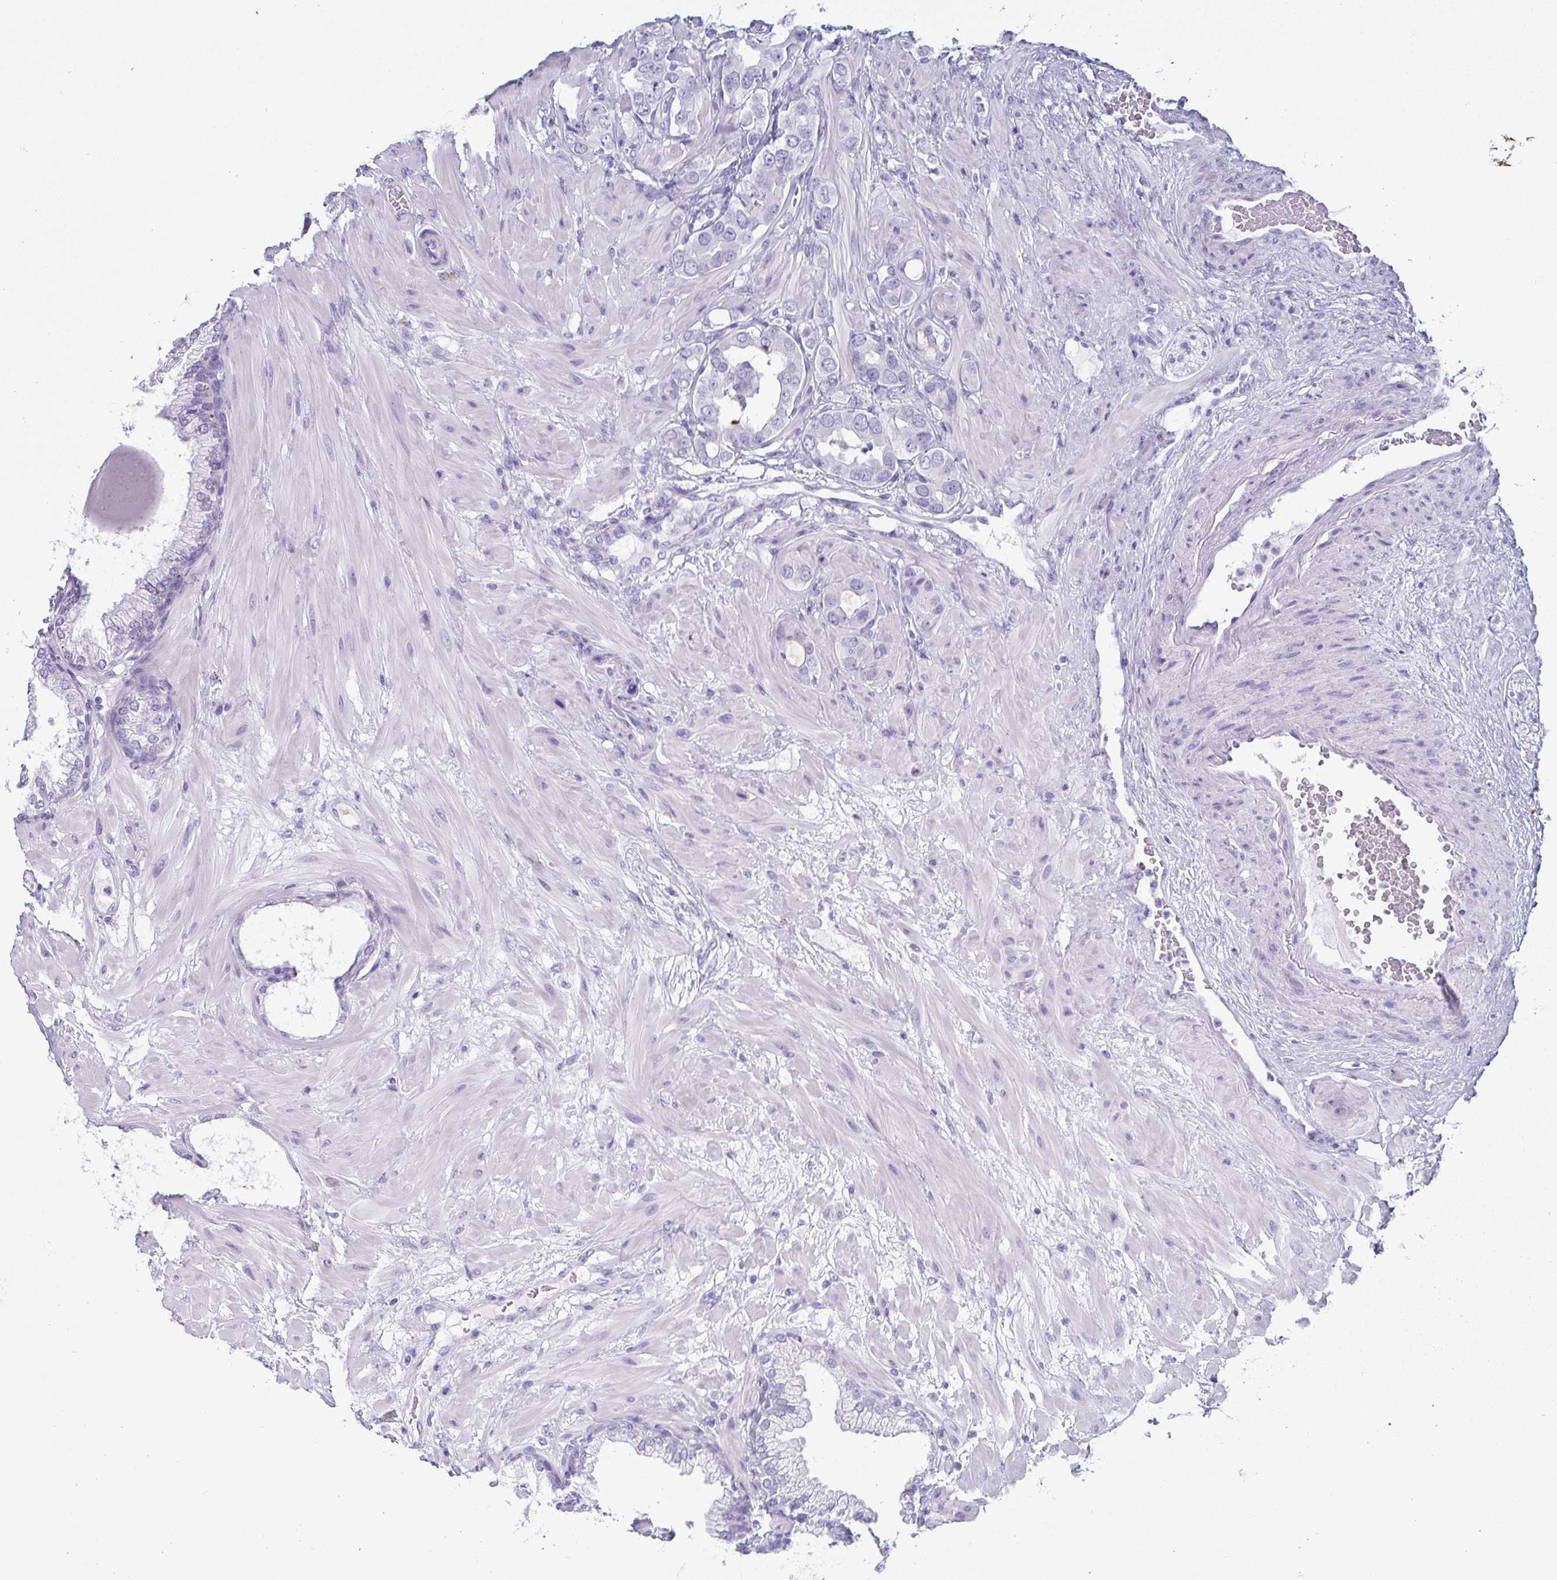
{"staining": {"intensity": "negative", "quantity": "none", "location": "none"}, "tissue": "prostate cancer", "cell_type": "Tumor cells", "image_type": "cancer", "snomed": [{"axis": "morphology", "description": "Adenocarcinoma, Low grade"}, {"axis": "topography", "description": "Prostate"}], "caption": "This is an immunohistochemistry micrograph of human prostate cancer. There is no expression in tumor cells.", "gene": "TEX19", "patient": {"sex": "male", "age": 57}}